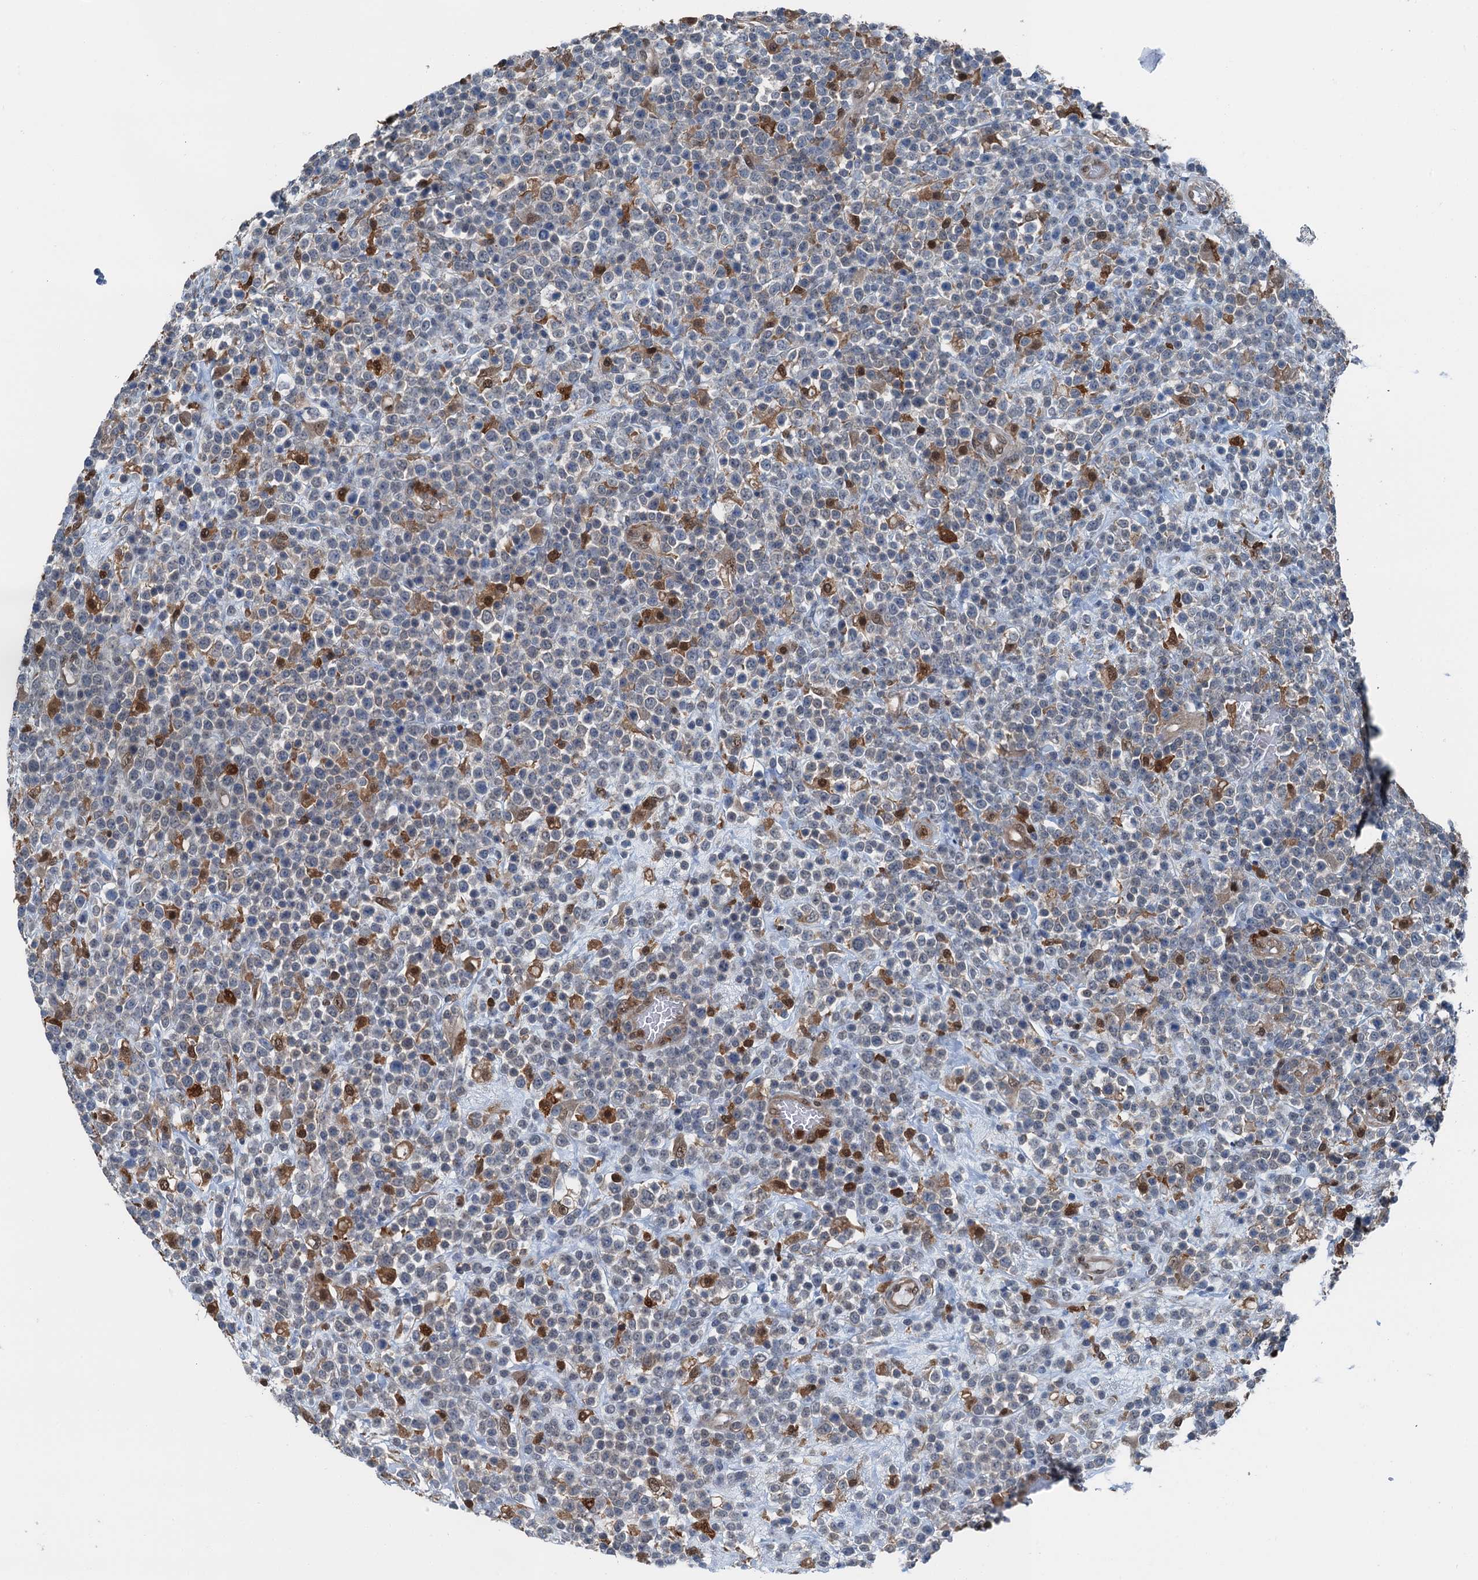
{"staining": {"intensity": "negative", "quantity": "none", "location": "none"}, "tissue": "lymphoma", "cell_type": "Tumor cells", "image_type": "cancer", "snomed": [{"axis": "morphology", "description": "Malignant lymphoma, non-Hodgkin's type, High grade"}, {"axis": "topography", "description": "Colon"}], "caption": "An immunohistochemistry (IHC) image of malignant lymphoma, non-Hodgkin's type (high-grade) is shown. There is no staining in tumor cells of malignant lymphoma, non-Hodgkin's type (high-grade). (Immunohistochemistry (ihc), brightfield microscopy, high magnification).", "gene": "RNH1", "patient": {"sex": "female", "age": 53}}